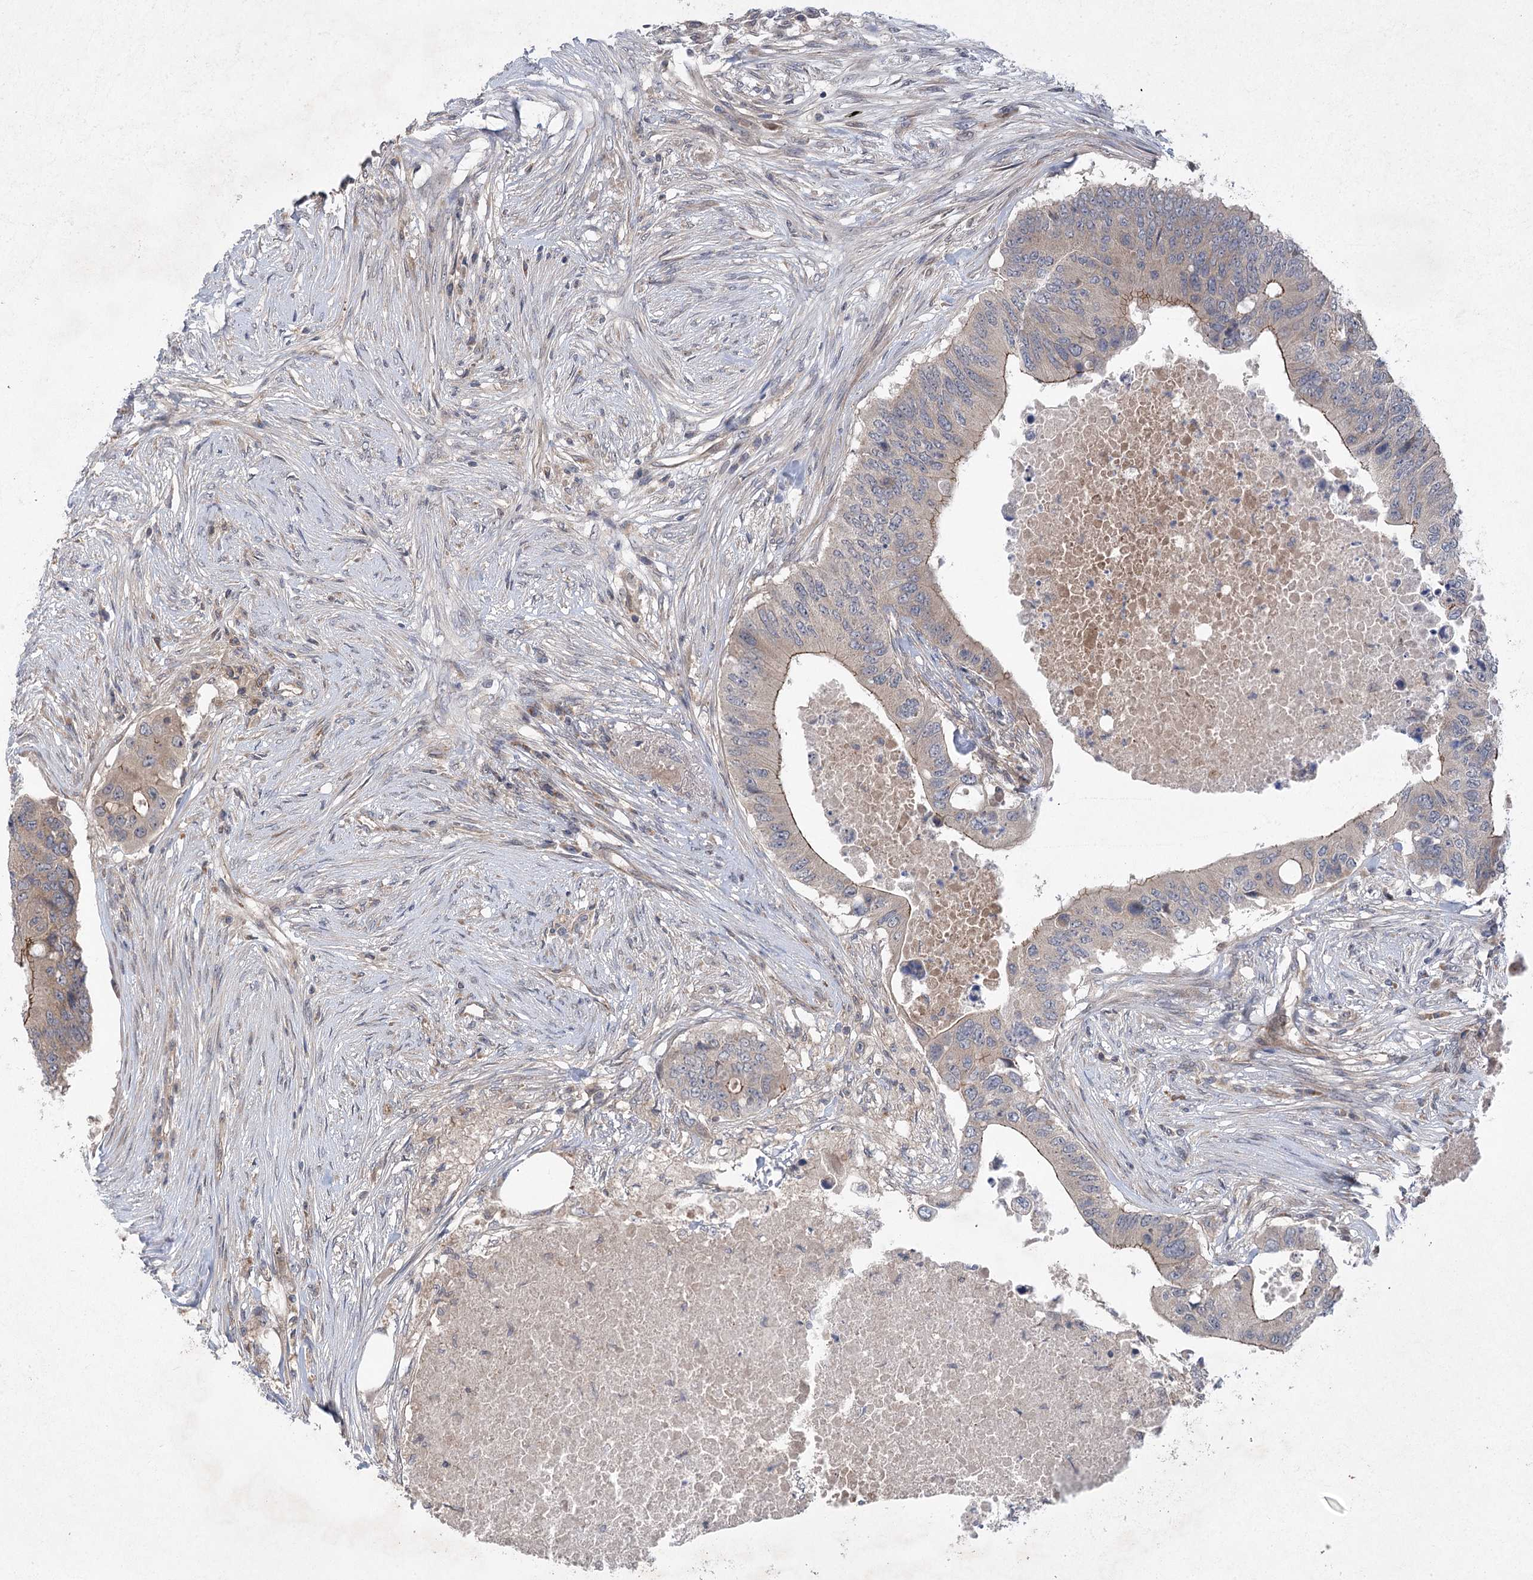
{"staining": {"intensity": "weak", "quantity": "<25%", "location": "cytoplasmic/membranous"}, "tissue": "colorectal cancer", "cell_type": "Tumor cells", "image_type": "cancer", "snomed": [{"axis": "morphology", "description": "Adenocarcinoma, NOS"}, {"axis": "topography", "description": "Colon"}], "caption": "This is an immunohistochemistry (IHC) image of human colorectal cancer (adenocarcinoma). There is no expression in tumor cells.", "gene": "METTL24", "patient": {"sex": "male", "age": 71}}